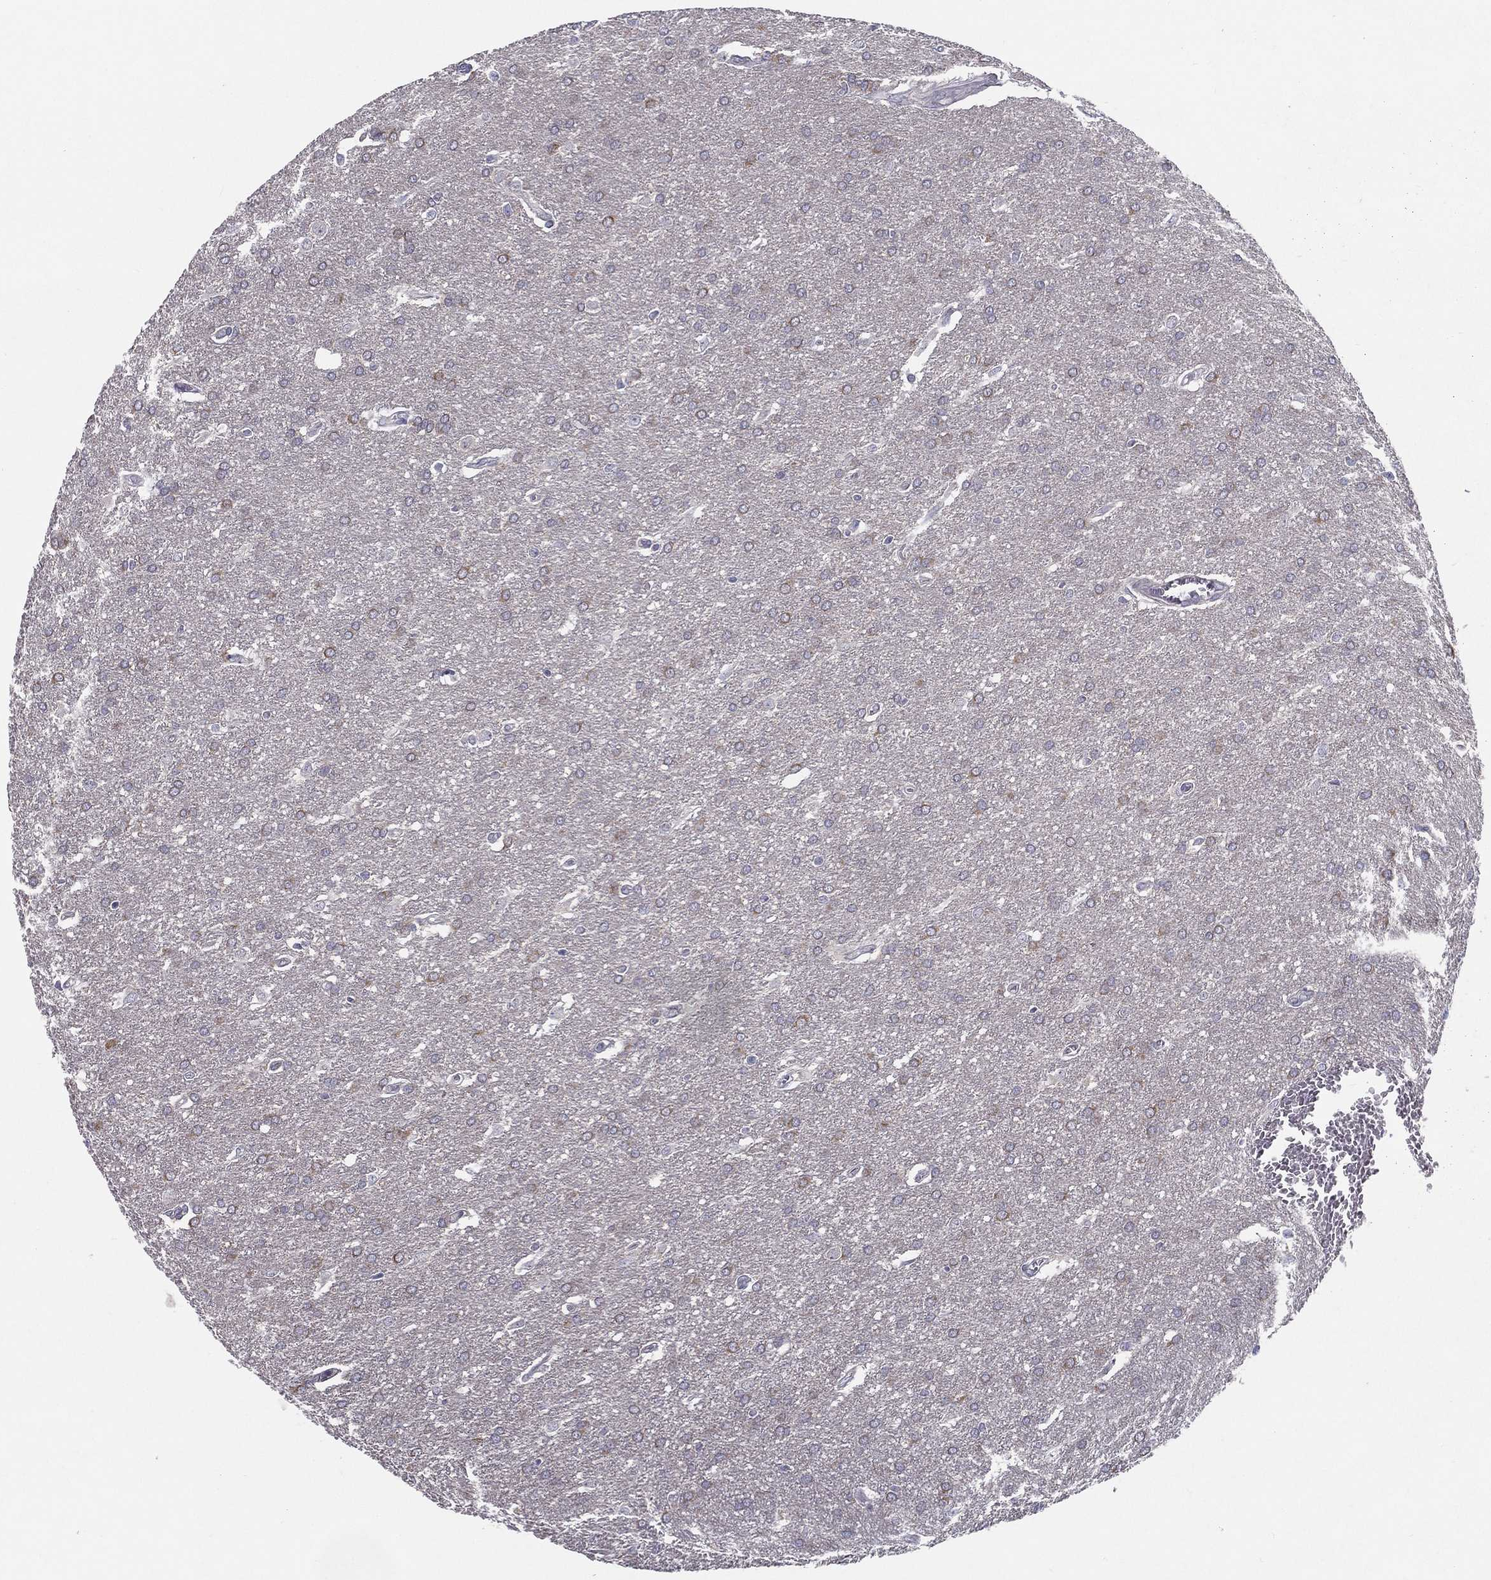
{"staining": {"intensity": "negative", "quantity": "none", "location": "none"}, "tissue": "glioma", "cell_type": "Tumor cells", "image_type": "cancer", "snomed": [{"axis": "morphology", "description": "Glioma, malignant, Low grade"}, {"axis": "topography", "description": "Brain"}], "caption": "The micrograph reveals no staining of tumor cells in malignant low-grade glioma.", "gene": "PCSK1", "patient": {"sex": "female", "age": 32}}